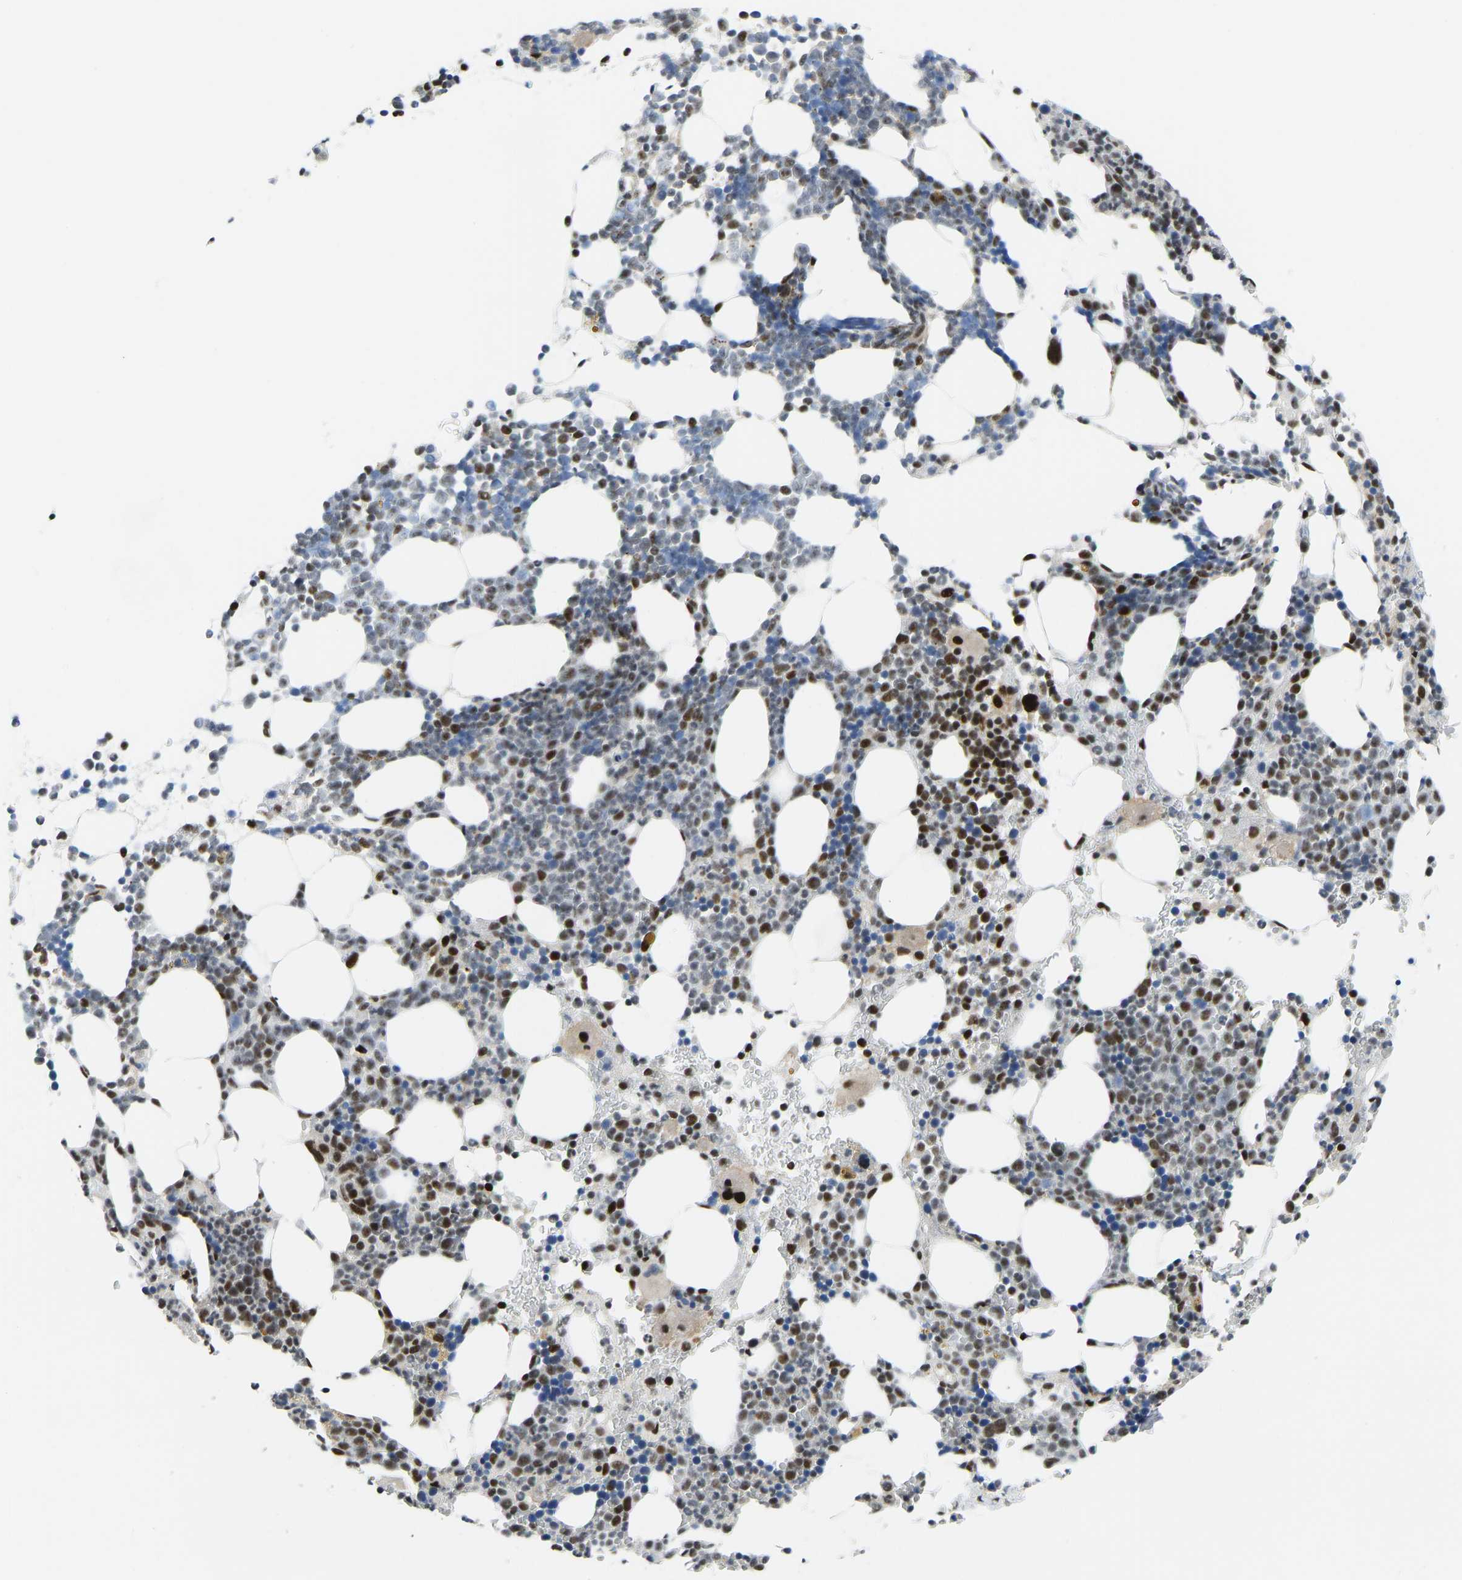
{"staining": {"intensity": "strong", "quantity": "25%-75%", "location": "nuclear"}, "tissue": "bone marrow", "cell_type": "Hematopoietic cells", "image_type": "normal", "snomed": [{"axis": "morphology", "description": "Normal tissue, NOS"}, {"axis": "morphology", "description": "Inflammation, NOS"}, {"axis": "topography", "description": "Bone marrow"}], "caption": "Protein analysis of benign bone marrow exhibits strong nuclear positivity in about 25%-75% of hematopoietic cells. The protein of interest is stained brown, and the nuclei are stained in blue (DAB (3,3'-diaminobenzidine) IHC with brightfield microscopy, high magnification).", "gene": "FOXK1", "patient": {"sex": "female", "age": 67}}